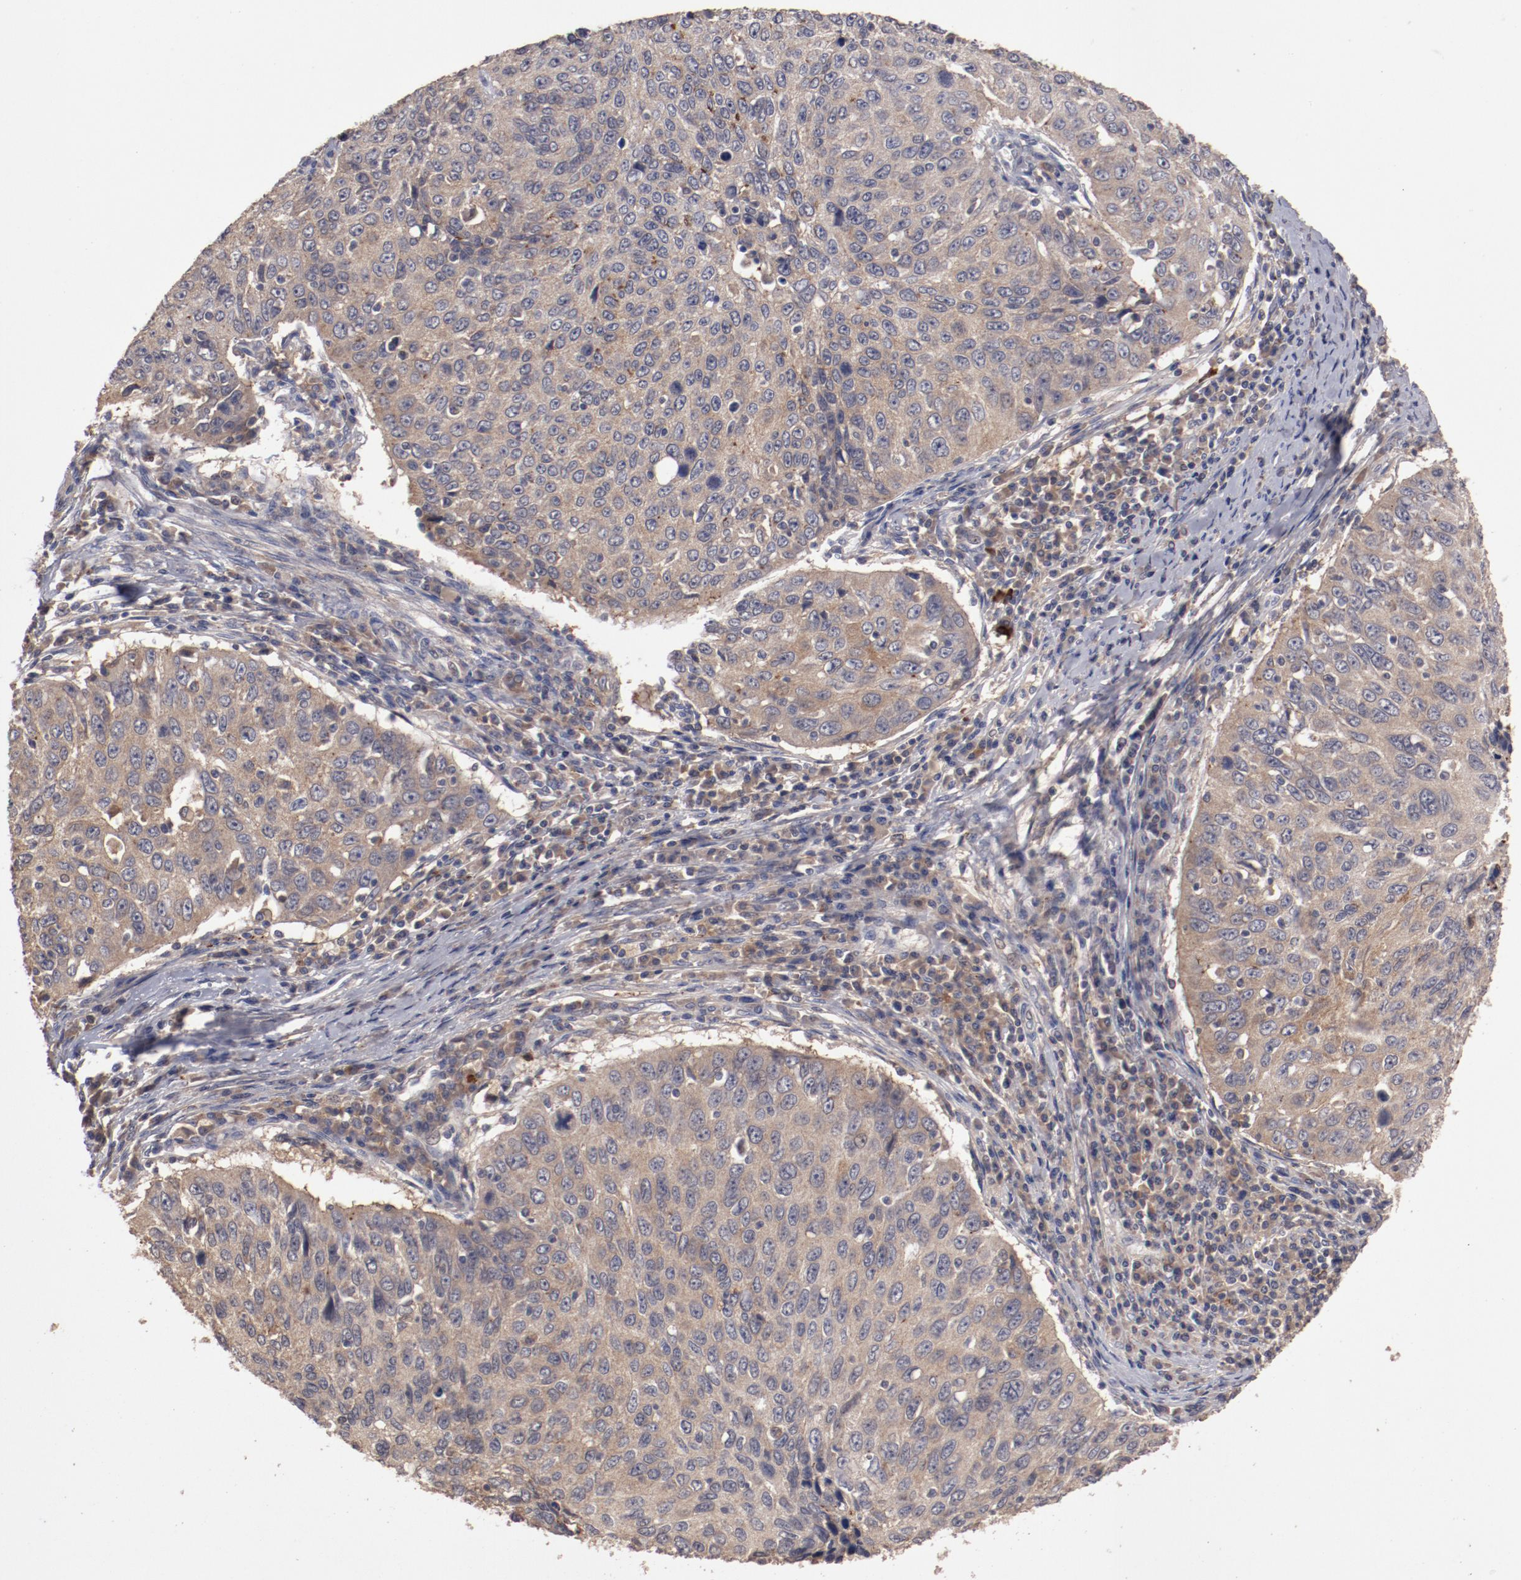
{"staining": {"intensity": "moderate", "quantity": "<25%", "location": "cytoplasmic/membranous"}, "tissue": "cervical cancer", "cell_type": "Tumor cells", "image_type": "cancer", "snomed": [{"axis": "morphology", "description": "Squamous cell carcinoma, NOS"}, {"axis": "topography", "description": "Cervix"}], "caption": "A histopathology image showing moderate cytoplasmic/membranous expression in about <25% of tumor cells in cervical squamous cell carcinoma, as visualized by brown immunohistochemical staining.", "gene": "LRRC75B", "patient": {"sex": "female", "age": 53}}